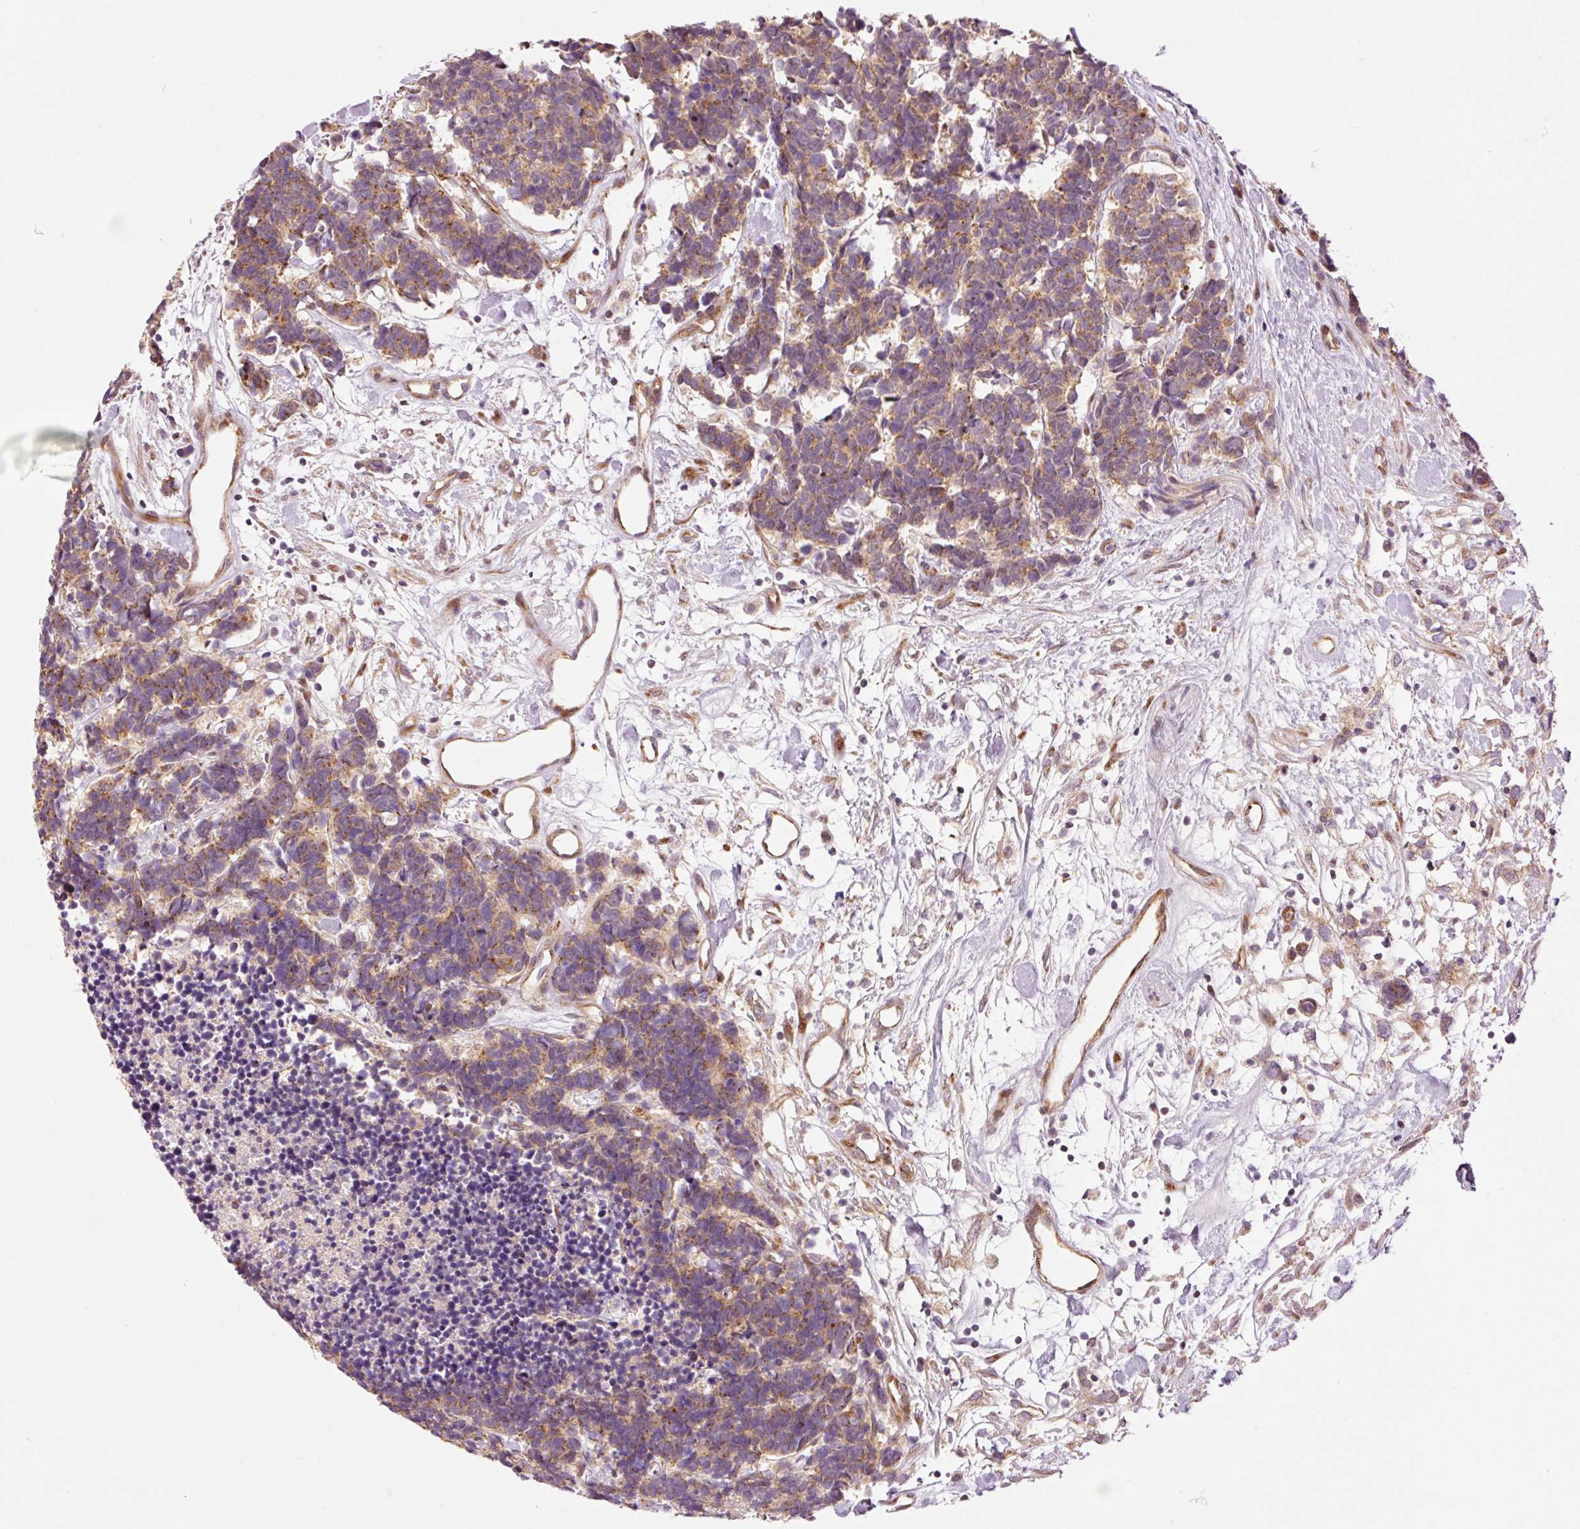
{"staining": {"intensity": "moderate", "quantity": ">75%", "location": "cytoplasmic/membranous"}, "tissue": "carcinoid", "cell_type": "Tumor cells", "image_type": "cancer", "snomed": [{"axis": "morphology", "description": "Carcinoma, NOS"}, {"axis": "morphology", "description": "Carcinoid, malignant, NOS"}, {"axis": "topography", "description": "Urinary bladder"}], "caption": "Brown immunohistochemical staining in human malignant carcinoid shows moderate cytoplasmic/membranous expression in about >75% of tumor cells. The protein is stained brown, and the nuclei are stained in blue (DAB IHC with brightfield microscopy, high magnification).", "gene": "PPP1R14B", "patient": {"sex": "male", "age": 57}}